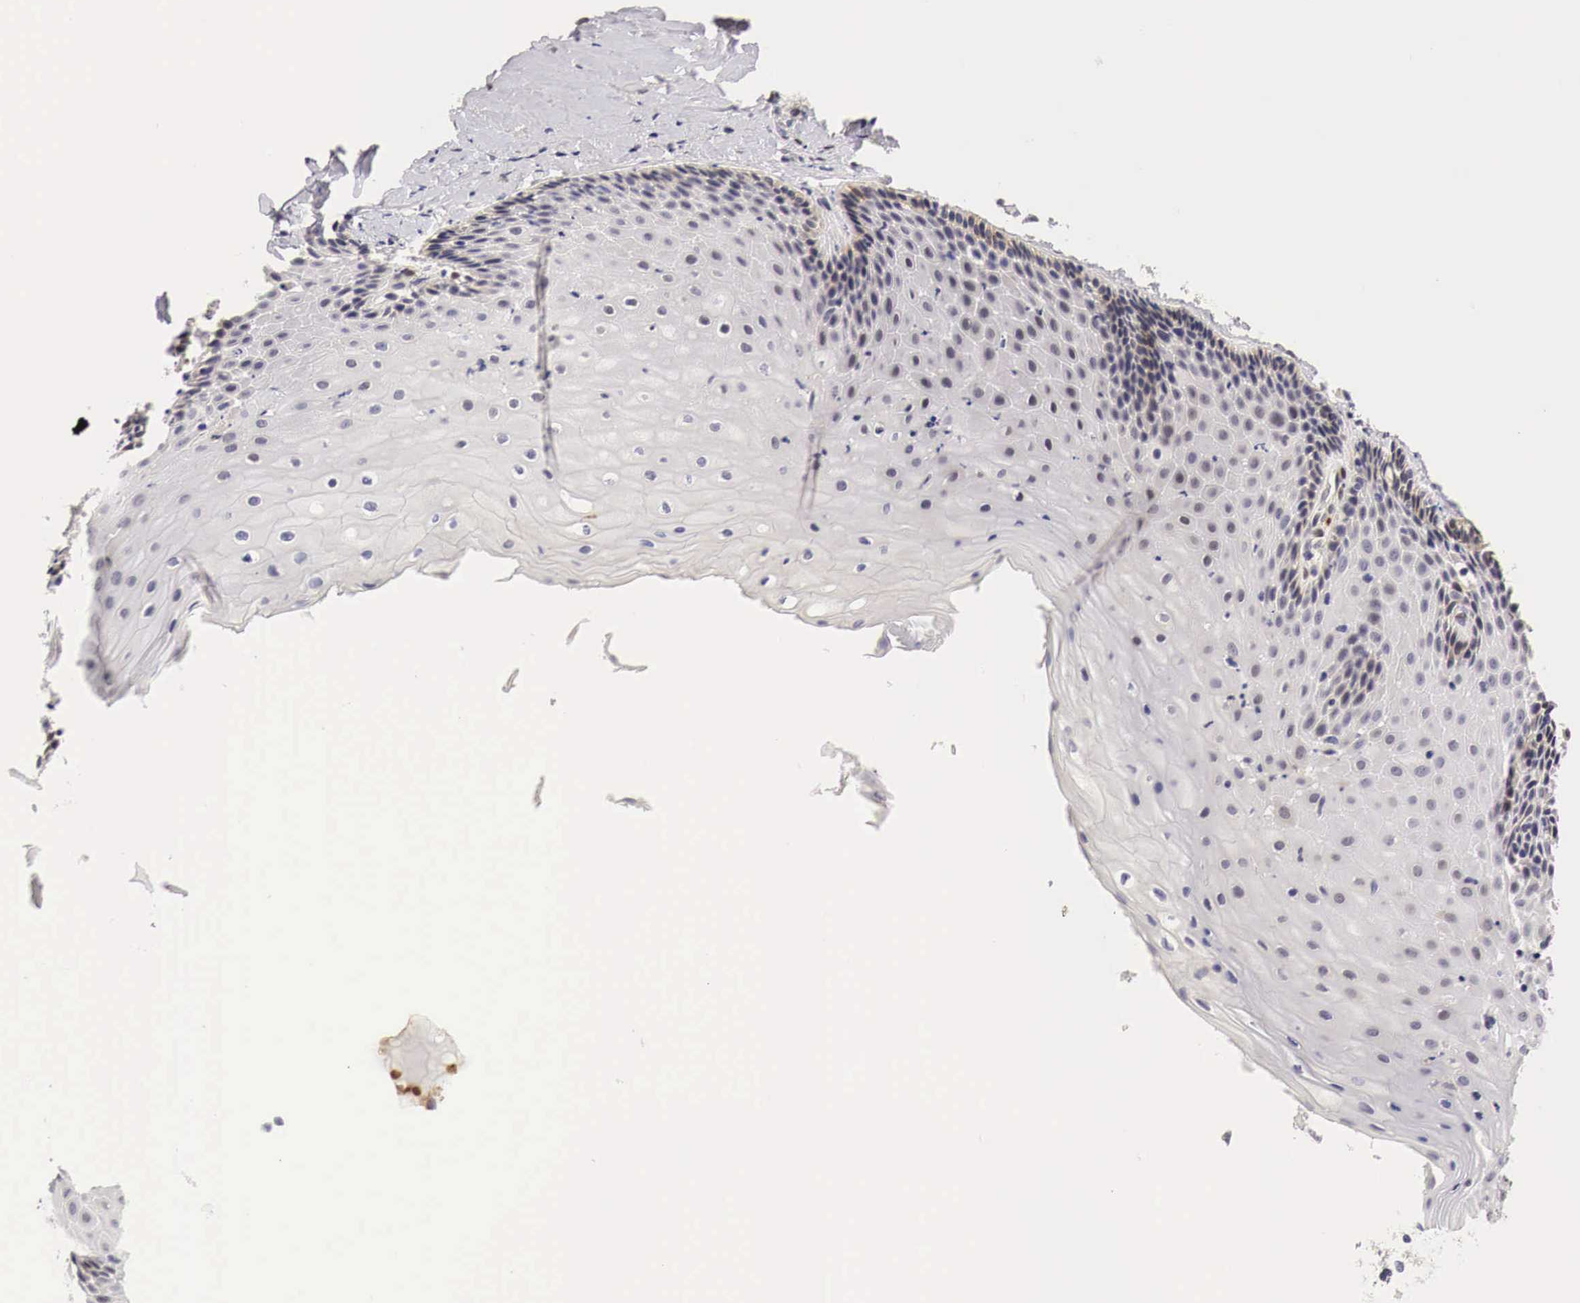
{"staining": {"intensity": "moderate", "quantity": "<25%", "location": "cytoplasmic/membranous"}, "tissue": "cervix", "cell_type": "Glandular cells", "image_type": "normal", "snomed": [{"axis": "morphology", "description": "Normal tissue, NOS"}, {"axis": "topography", "description": "Cervix"}], "caption": "About <25% of glandular cells in normal human cervix display moderate cytoplasmic/membranous protein positivity as visualized by brown immunohistochemical staining.", "gene": "CASP3", "patient": {"sex": "female", "age": 53}}